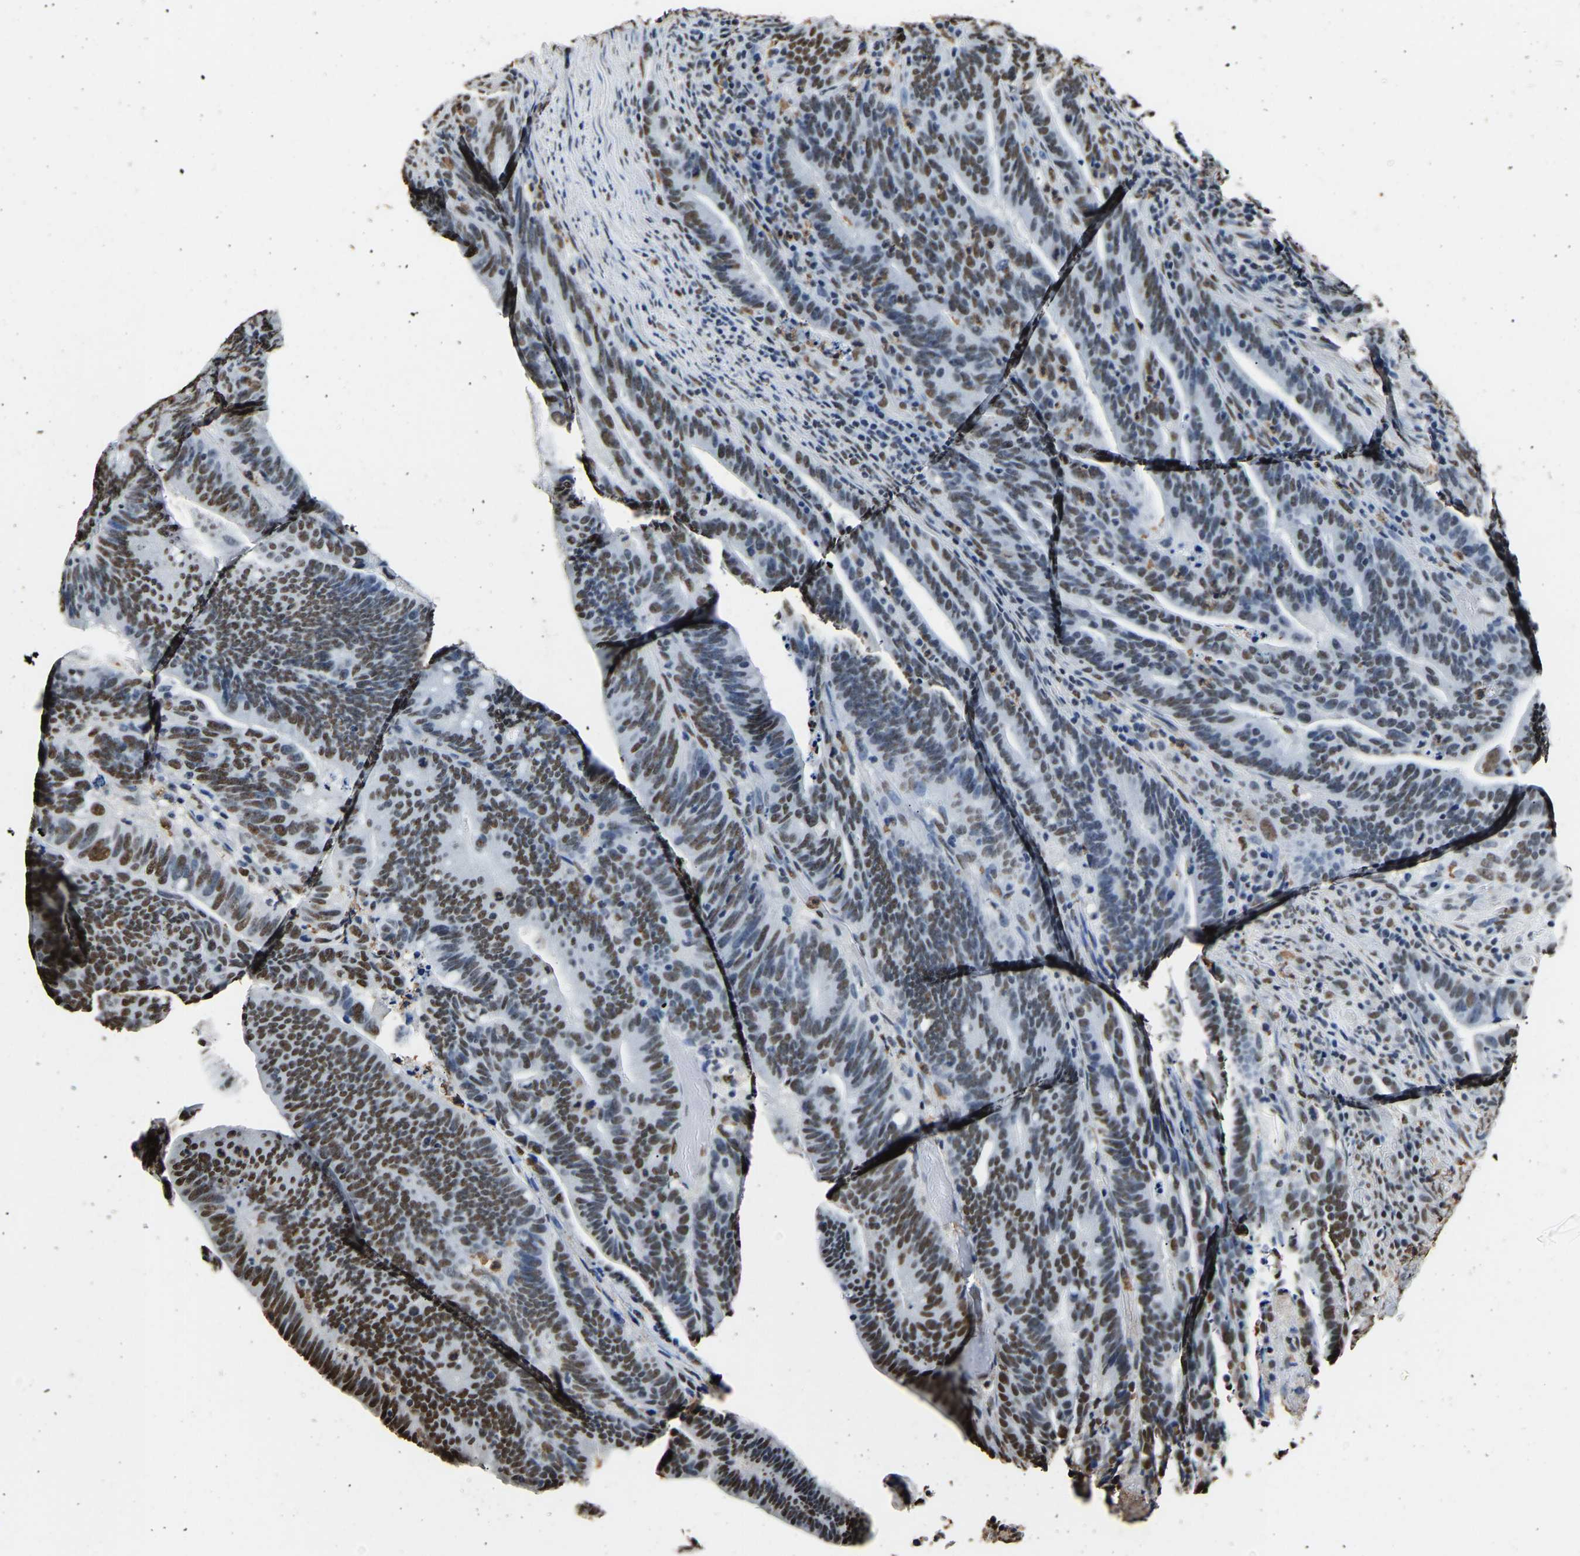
{"staining": {"intensity": "strong", "quantity": ">75%", "location": "nuclear"}, "tissue": "colorectal cancer", "cell_type": "Tumor cells", "image_type": "cancer", "snomed": [{"axis": "morphology", "description": "Adenocarcinoma, NOS"}, {"axis": "topography", "description": "Colon"}], "caption": "Human colorectal cancer stained with a brown dye displays strong nuclear positive expression in about >75% of tumor cells.", "gene": "SAFB", "patient": {"sex": "female", "age": 66}}